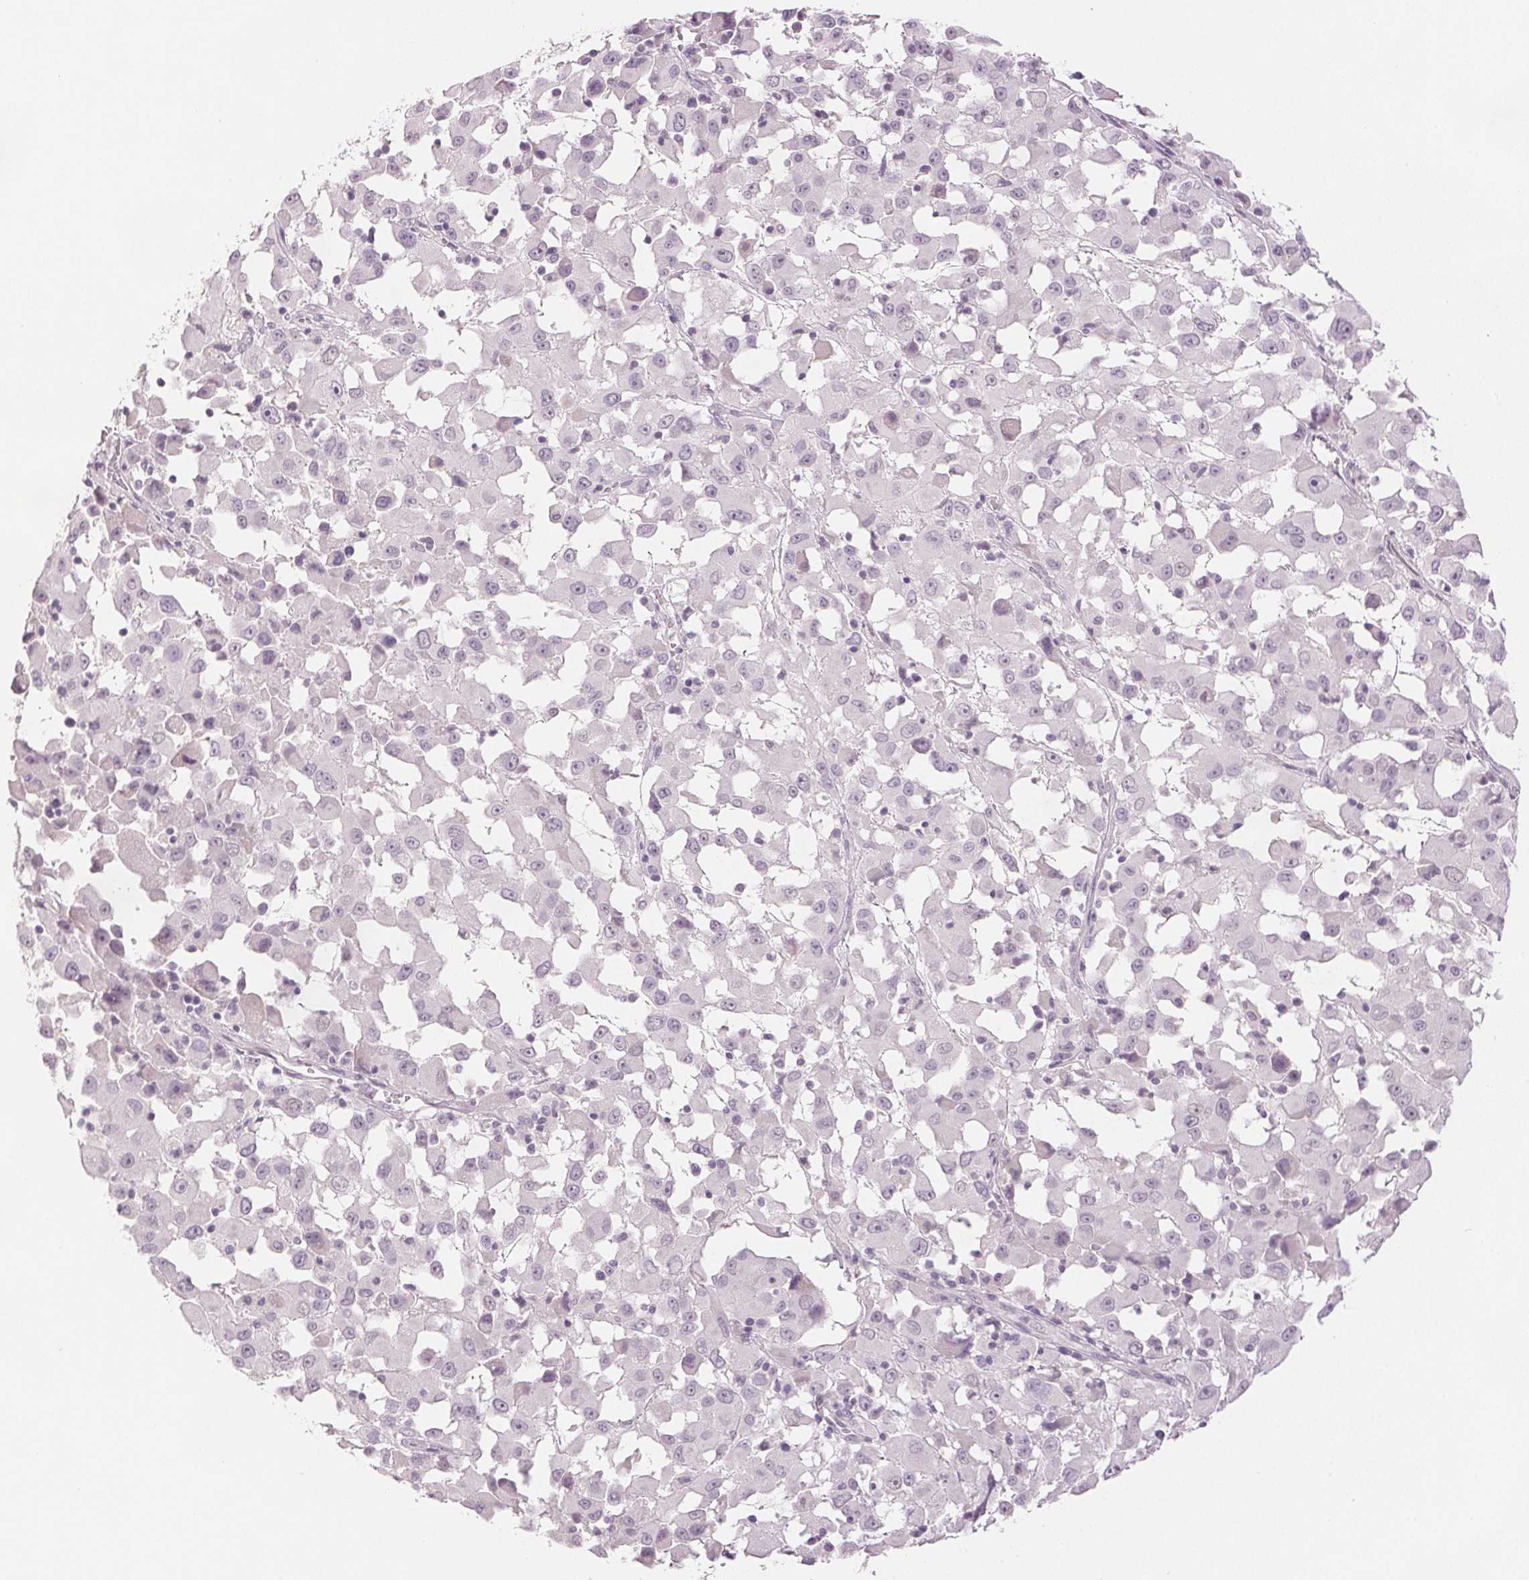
{"staining": {"intensity": "negative", "quantity": "none", "location": "none"}, "tissue": "melanoma", "cell_type": "Tumor cells", "image_type": "cancer", "snomed": [{"axis": "morphology", "description": "Malignant melanoma, Metastatic site"}, {"axis": "topography", "description": "Soft tissue"}], "caption": "This is a micrograph of immunohistochemistry (IHC) staining of malignant melanoma (metastatic site), which shows no staining in tumor cells.", "gene": "SCGN", "patient": {"sex": "male", "age": 50}}